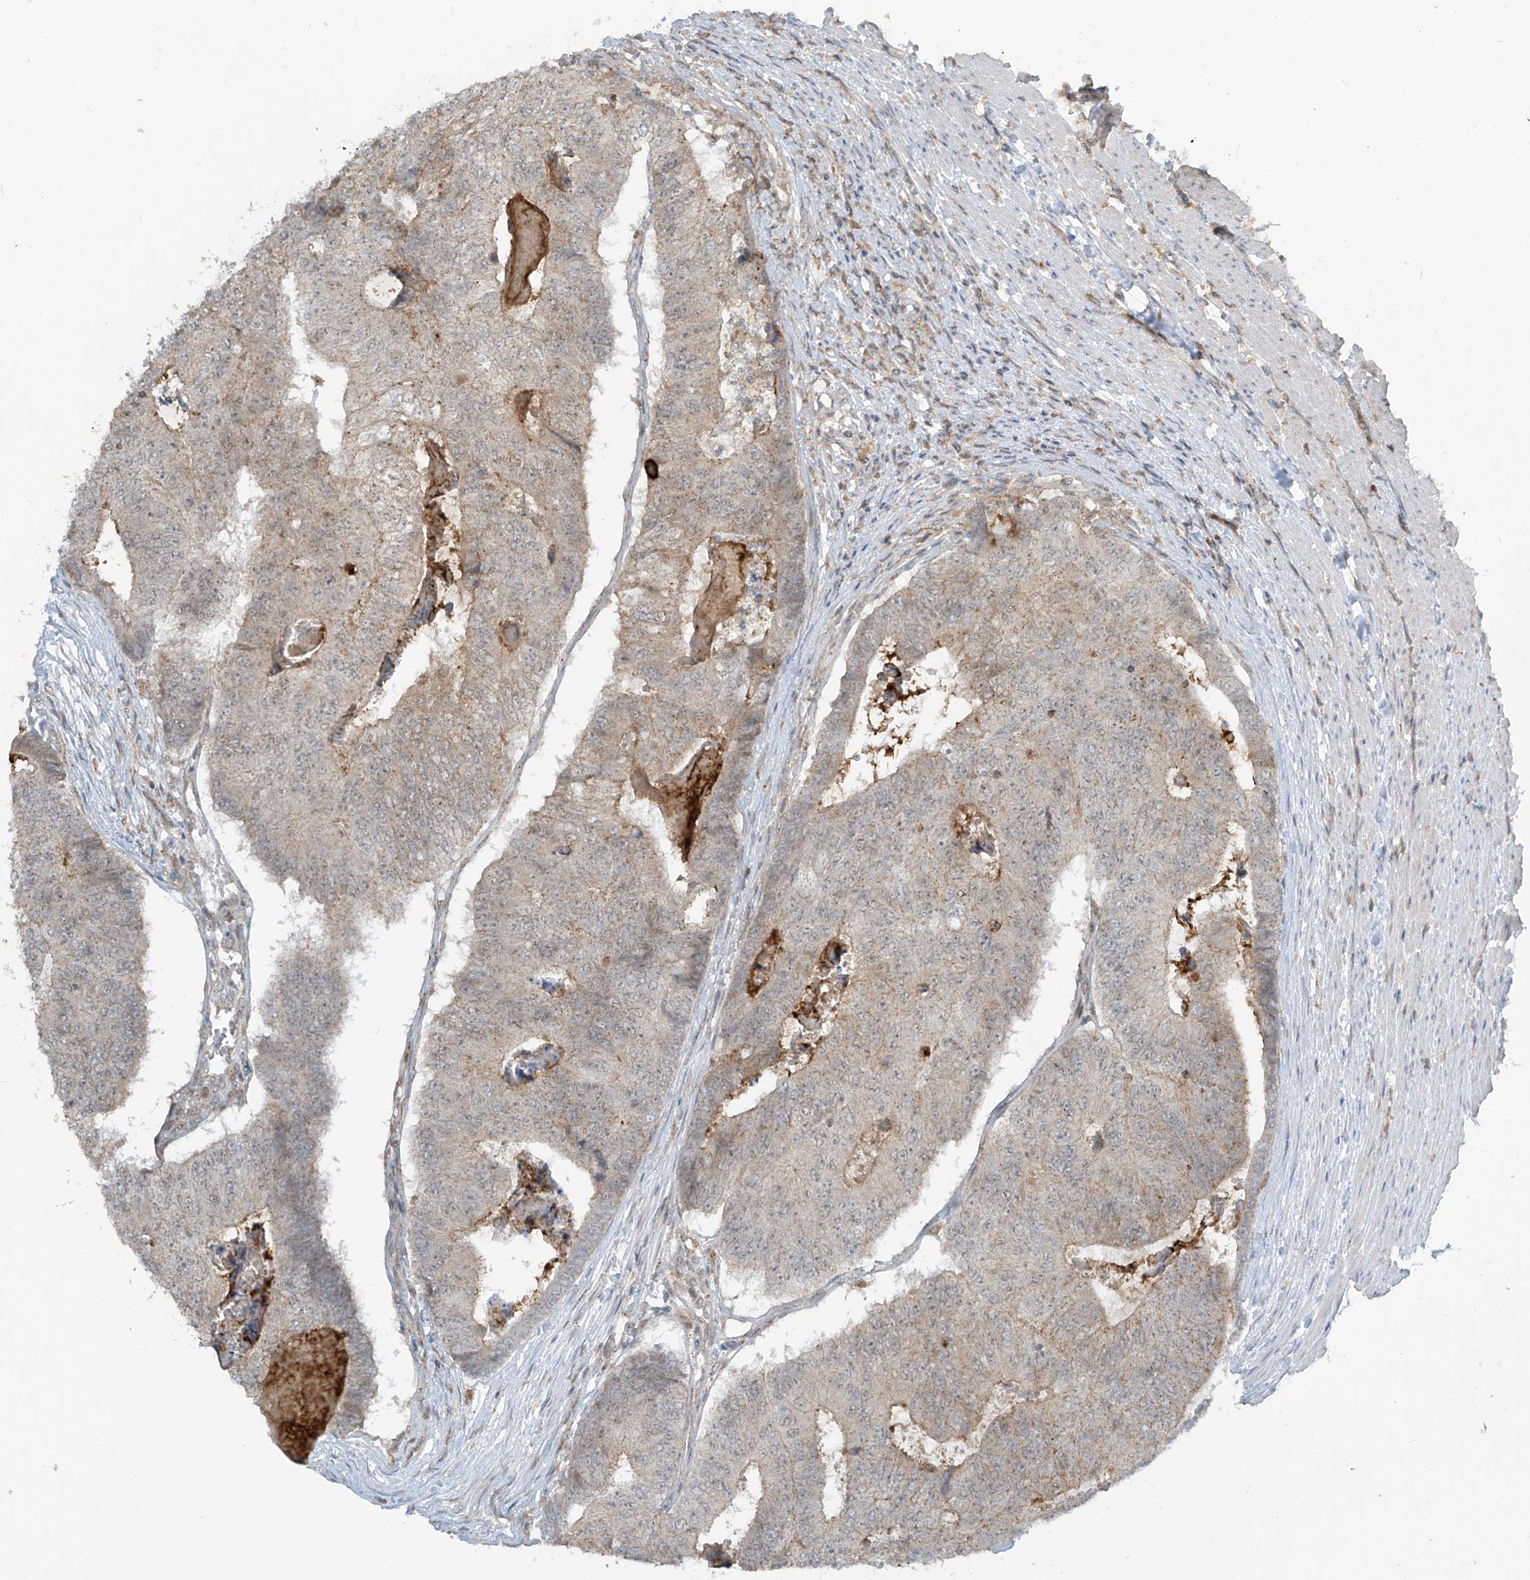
{"staining": {"intensity": "negative", "quantity": "none", "location": "none"}, "tissue": "colorectal cancer", "cell_type": "Tumor cells", "image_type": "cancer", "snomed": [{"axis": "morphology", "description": "Adenocarcinoma, NOS"}, {"axis": "topography", "description": "Colon"}], "caption": "Adenocarcinoma (colorectal) was stained to show a protein in brown. There is no significant staining in tumor cells.", "gene": "PARVG", "patient": {"sex": "female", "age": 67}}